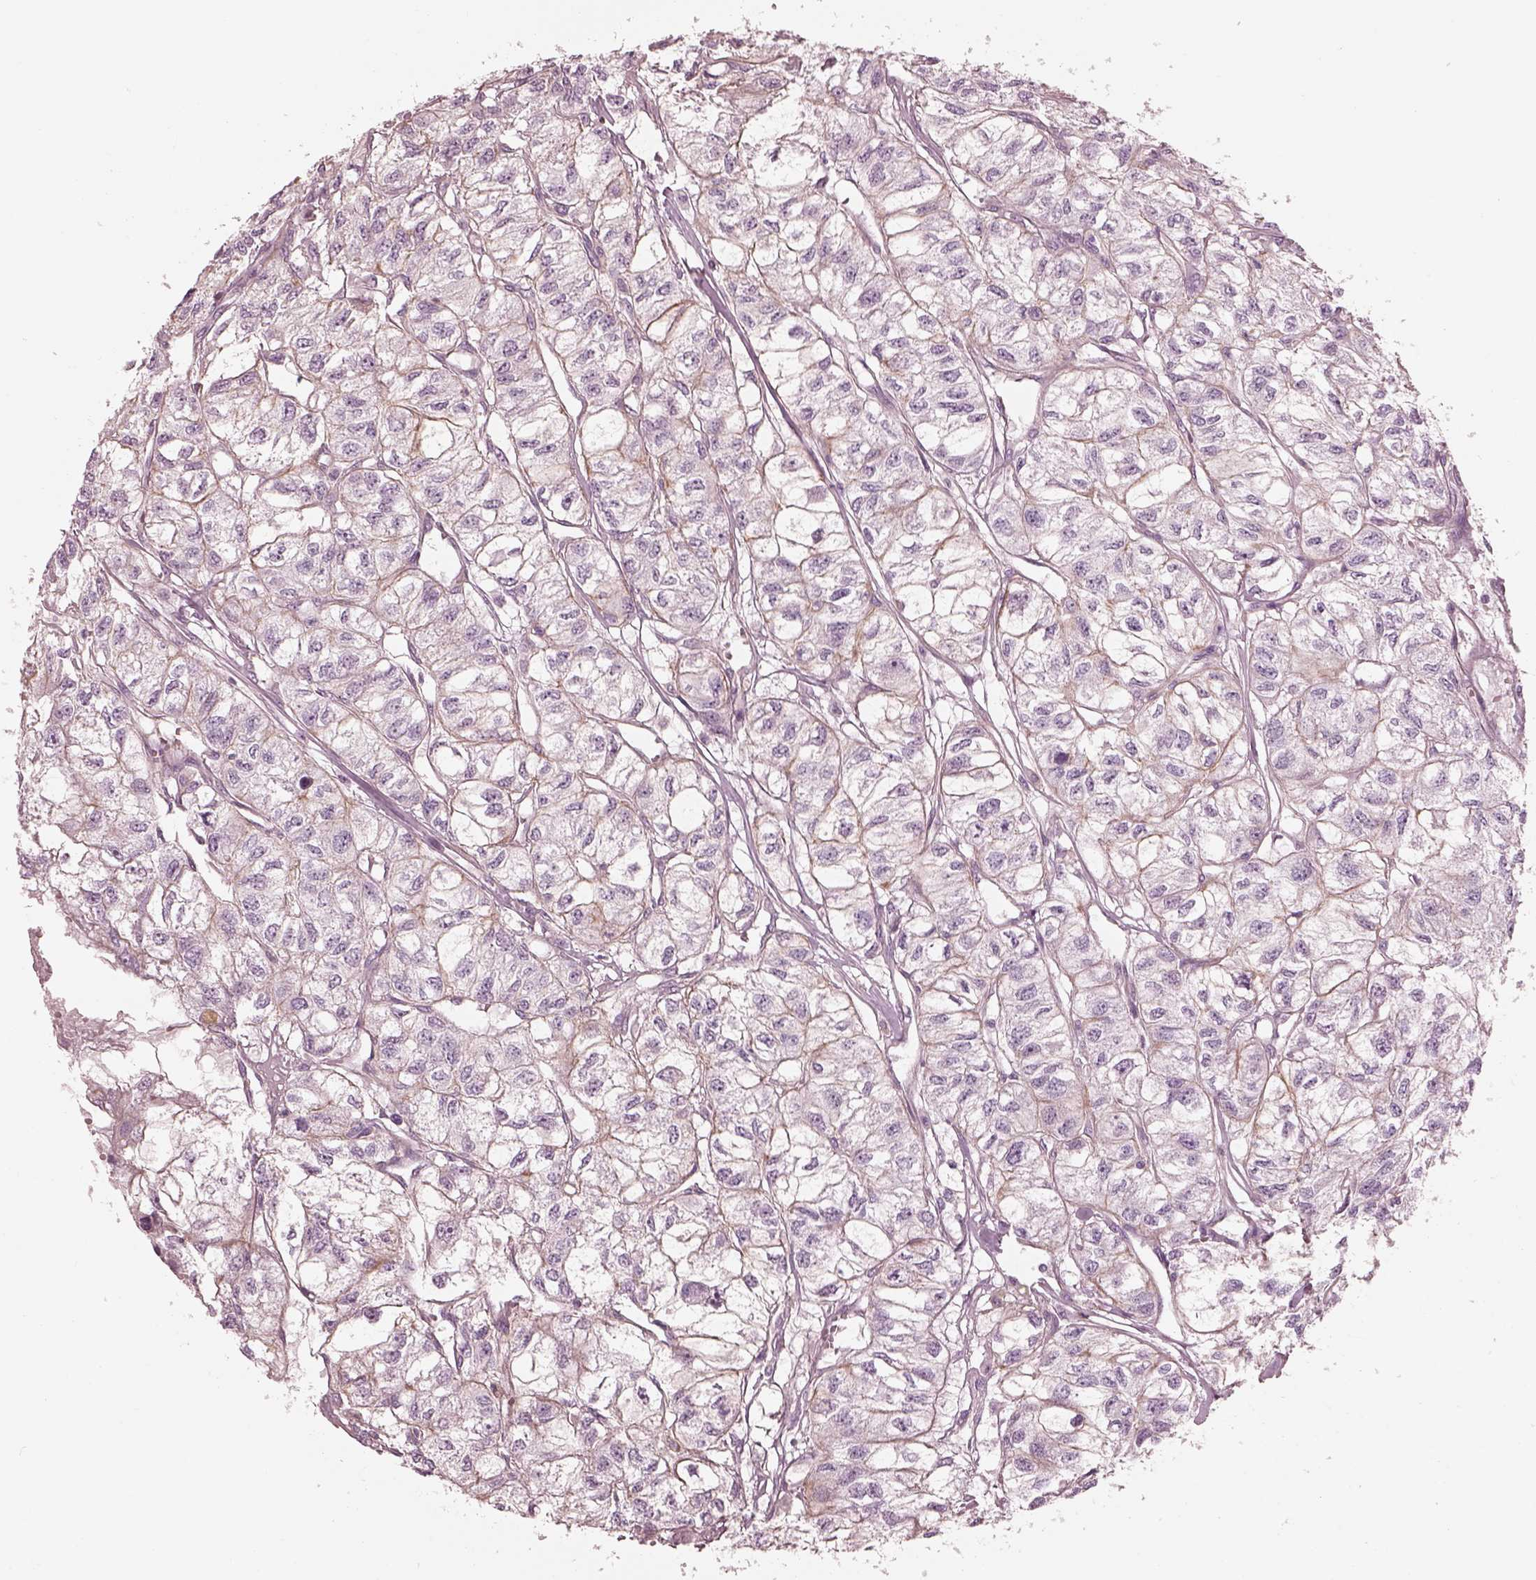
{"staining": {"intensity": "weak", "quantity": "25%-75%", "location": "cytoplasmic/membranous"}, "tissue": "renal cancer", "cell_type": "Tumor cells", "image_type": "cancer", "snomed": [{"axis": "morphology", "description": "Adenocarcinoma, NOS"}, {"axis": "topography", "description": "Kidney"}], "caption": "About 25%-75% of tumor cells in human renal cancer reveal weak cytoplasmic/membranous protein positivity as visualized by brown immunohistochemical staining.", "gene": "ELAPOR1", "patient": {"sex": "male", "age": 56}}